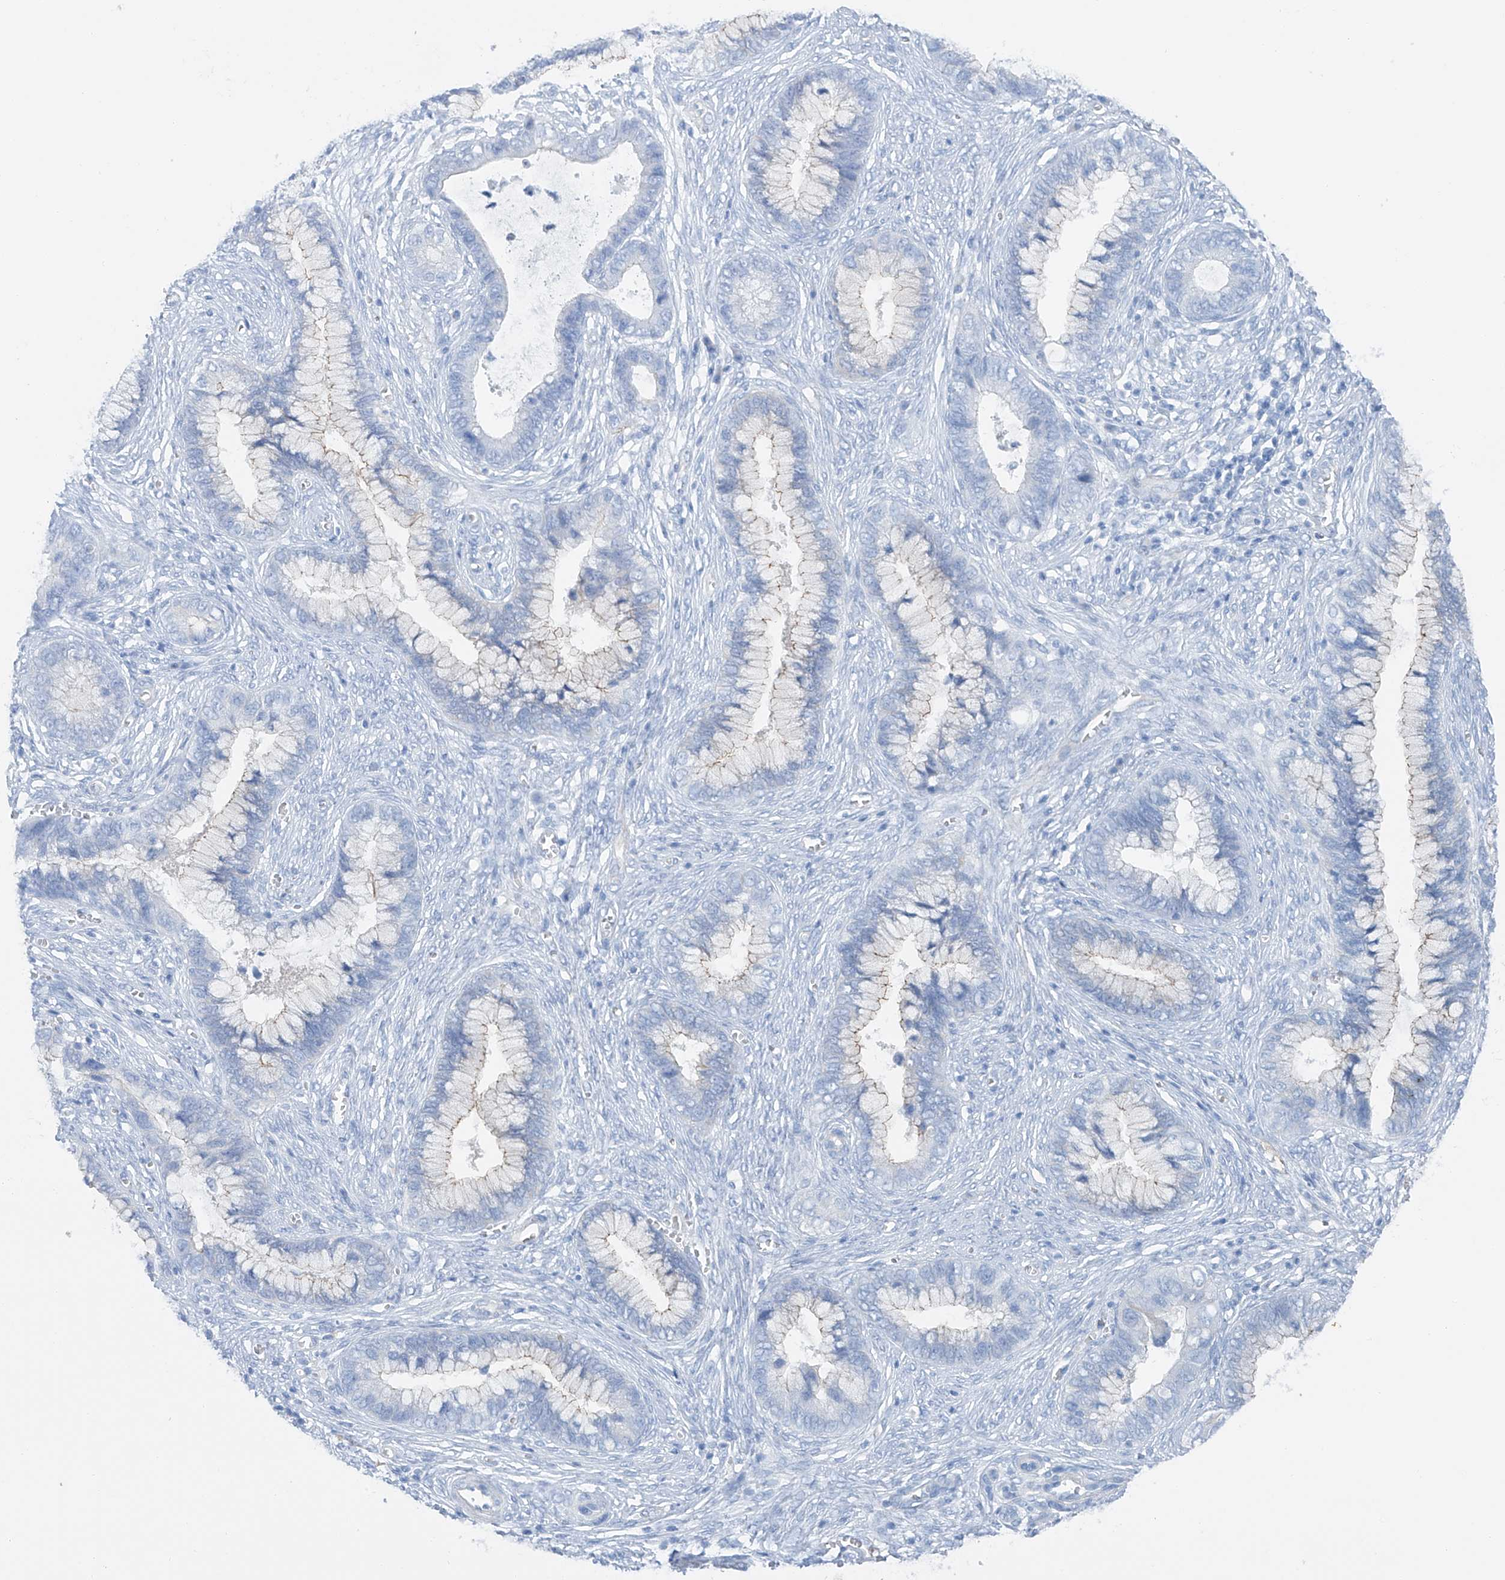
{"staining": {"intensity": "negative", "quantity": "none", "location": "none"}, "tissue": "cervical cancer", "cell_type": "Tumor cells", "image_type": "cancer", "snomed": [{"axis": "morphology", "description": "Adenocarcinoma, NOS"}, {"axis": "topography", "description": "Cervix"}], "caption": "This is an immunohistochemistry (IHC) histopathology image of human cervical cancer (adenocarcinoma). There is no staining in tumor cells.", "gene": "MAGI1", "patient": {"sex": "female", "age": 44}}